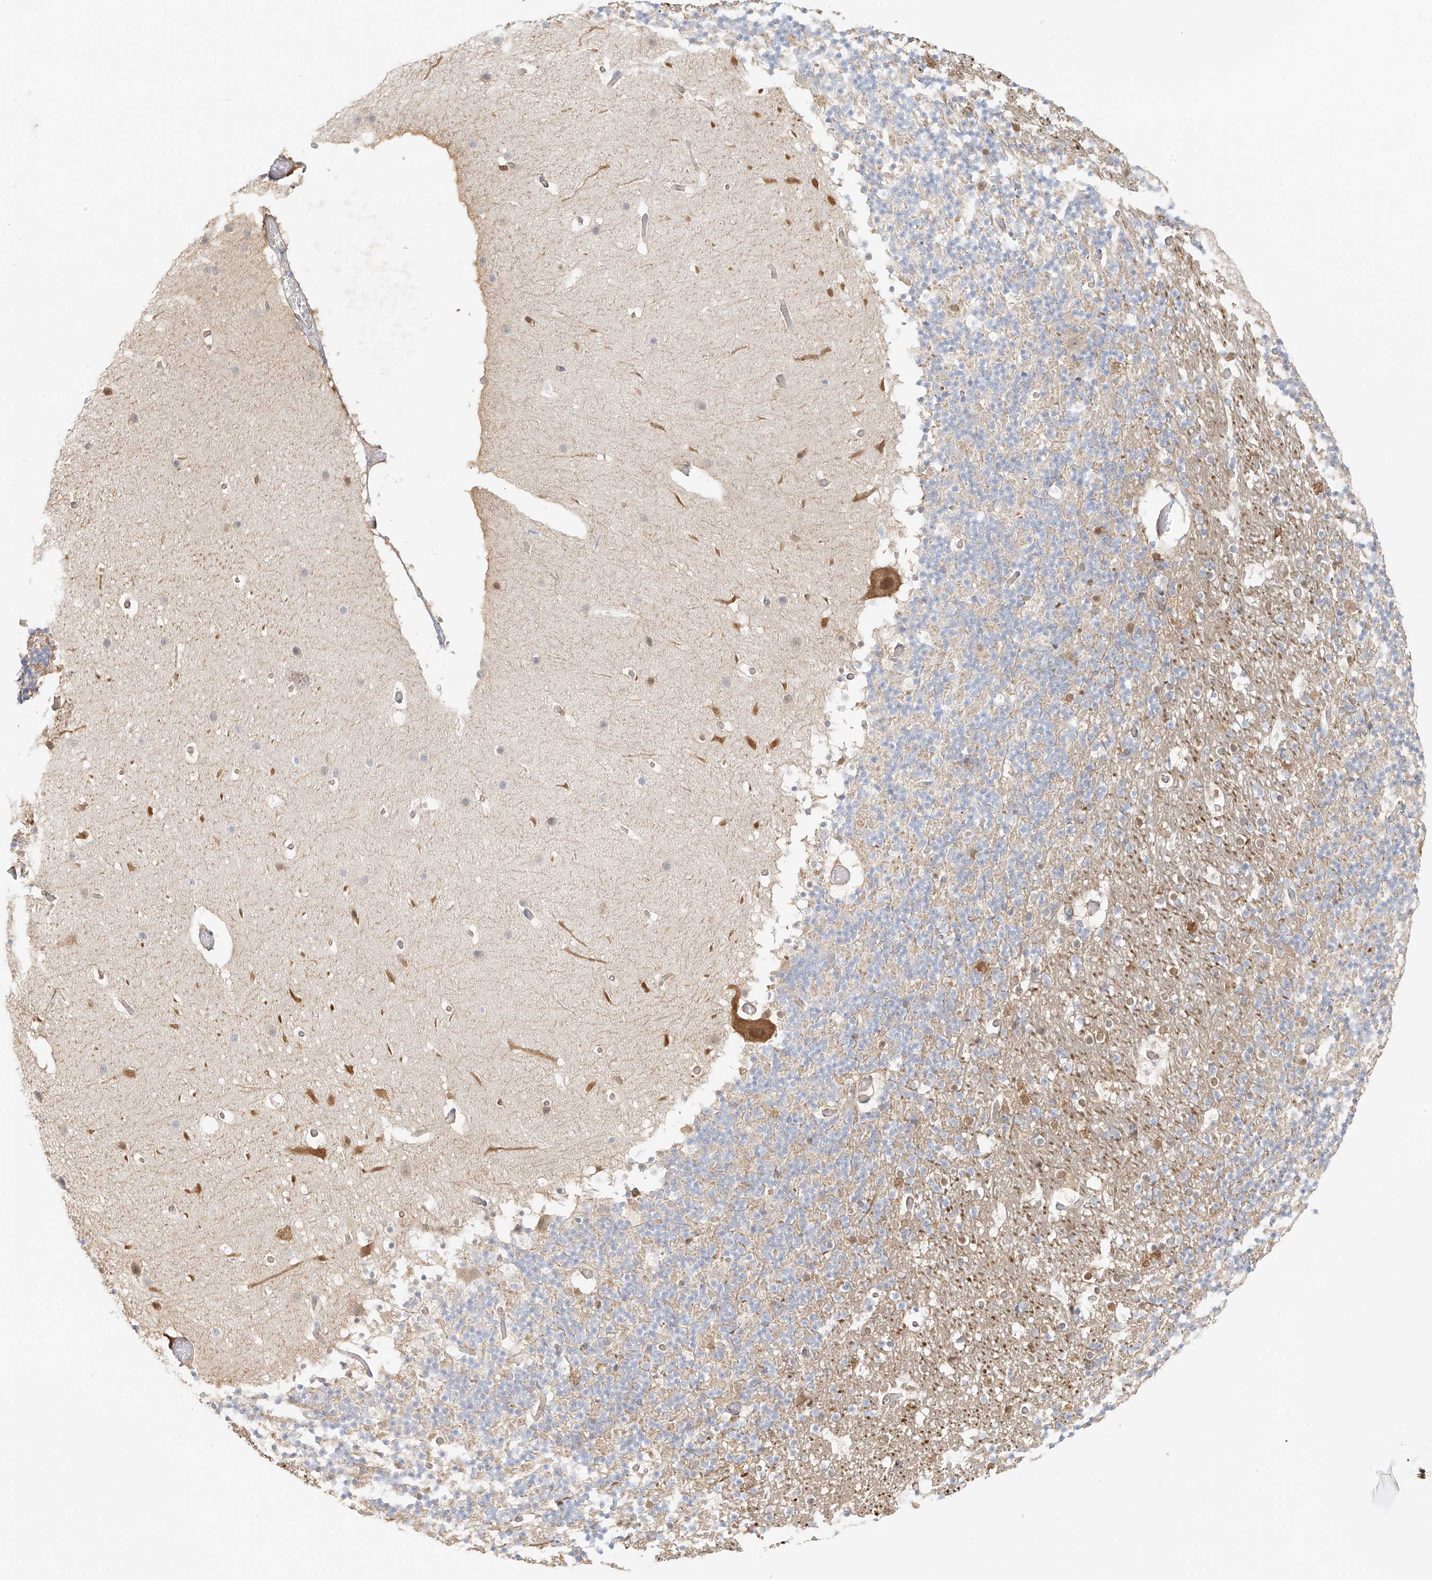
{"staining": {"intensity": "weak", "quantity": "<25%", "location": "cytoplasmic/membranous"}, "tissue": "cerebellum", "cell_type": "Cells in granular layer", "image_type": "normal", "snomed": [{"axis": "morphology", "description": "Normal tissue, NOS"}, {"axis": "topography", "description": "Cerebellum"}], "caption": "Immunohistochemical staining of normal cerebellum shows no significant expression in cells in granular layer.", "gene": "UPK1B", "patient": {"sex": "male", "age": 57}}